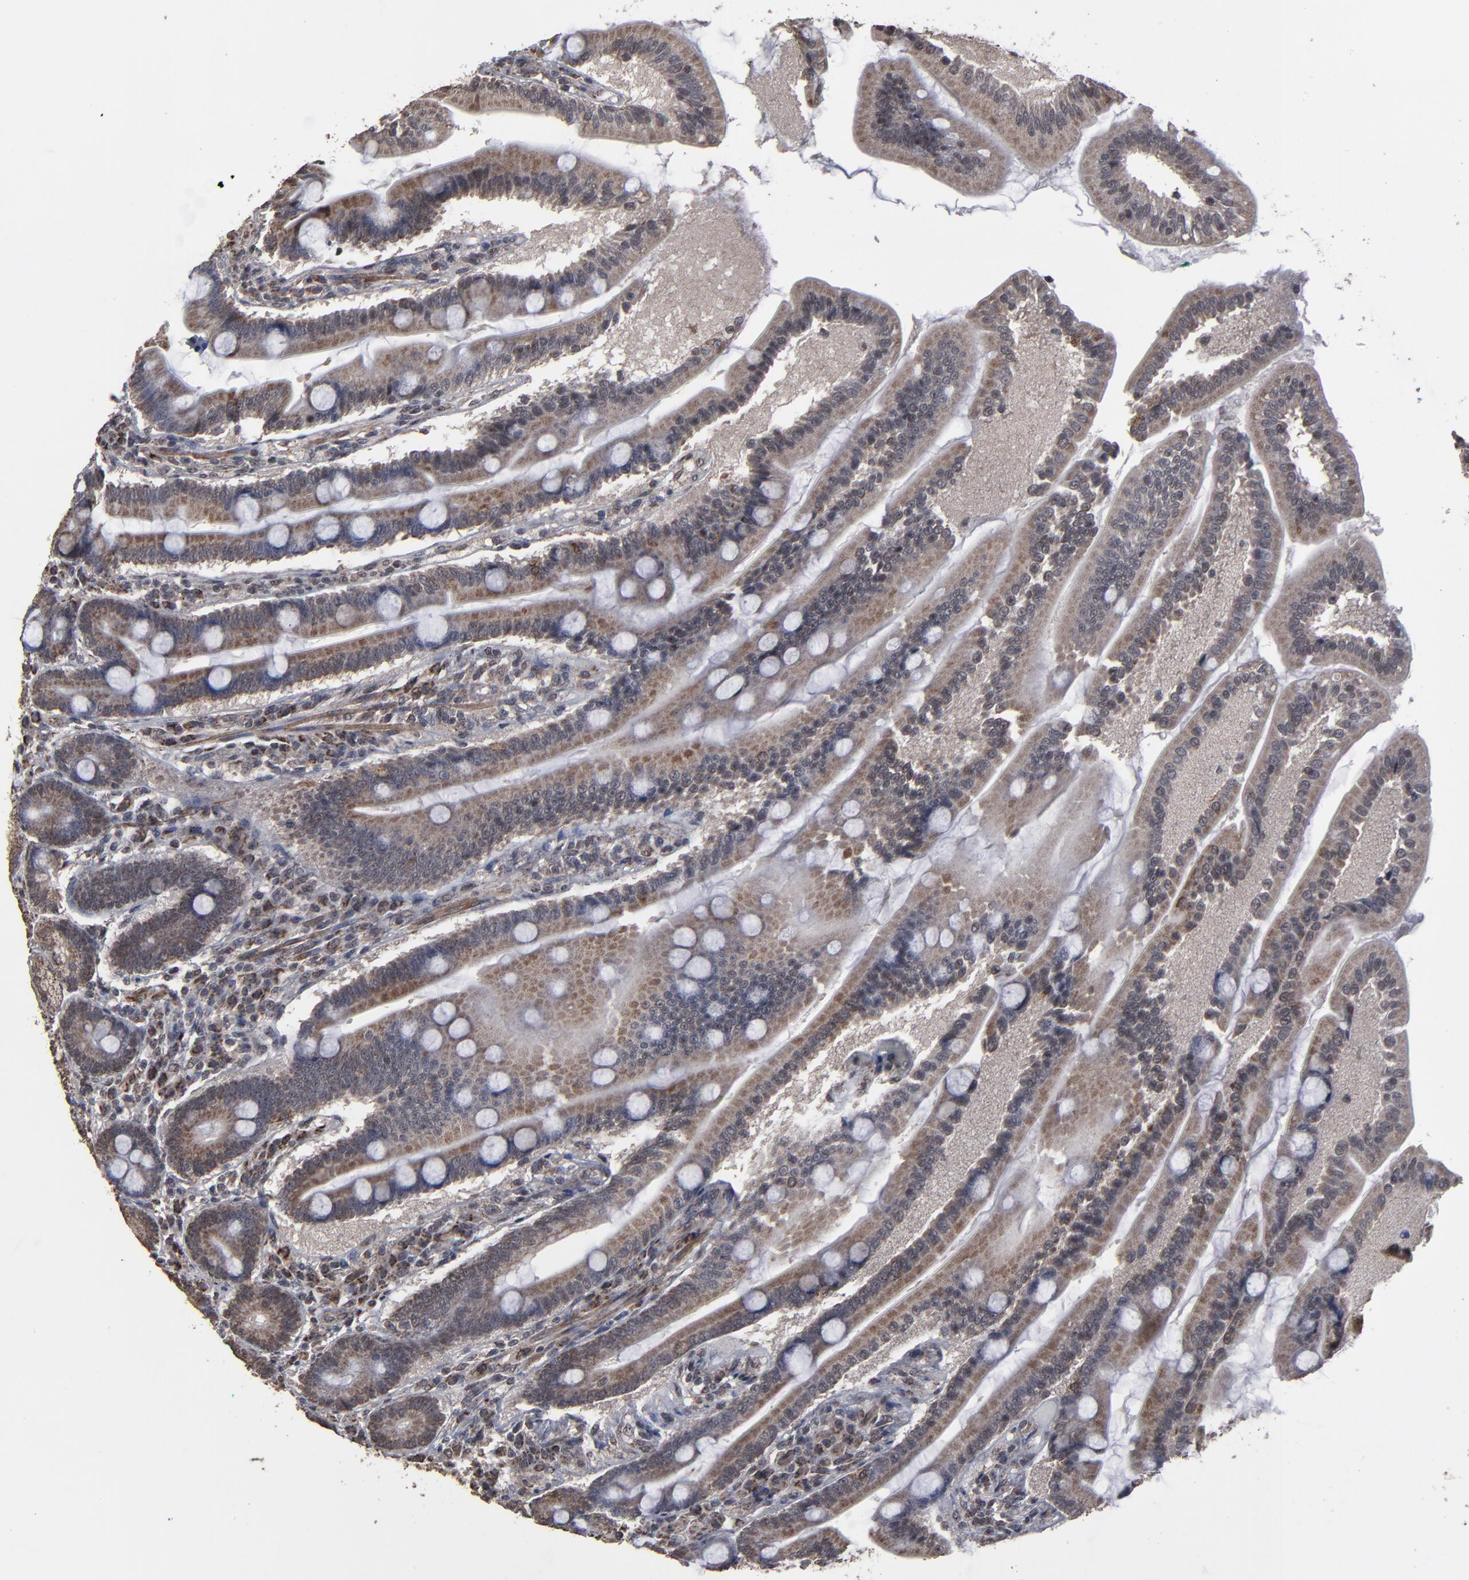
{"staining": {"intensity": "moderate", "quantity": ">75%", "location": "cytoplasmic/membranous"}, "tissue": "duodenum", "cell_type": "Glandular cells", "image_type": "normal", "snomed": [{"axis": "morphology", "description": "Normal tissue, NOS"}, {"axis": "topography", "description": "Duodenum"}], "caption": "This micrograph reveals IHC staining of benign duodenum, with medium moderate cytoplasmic/membranous positivity in approximately >75% of glandular cells.", "gene": "BNIP3", "patient": {"sex": "female", "age": 64}}